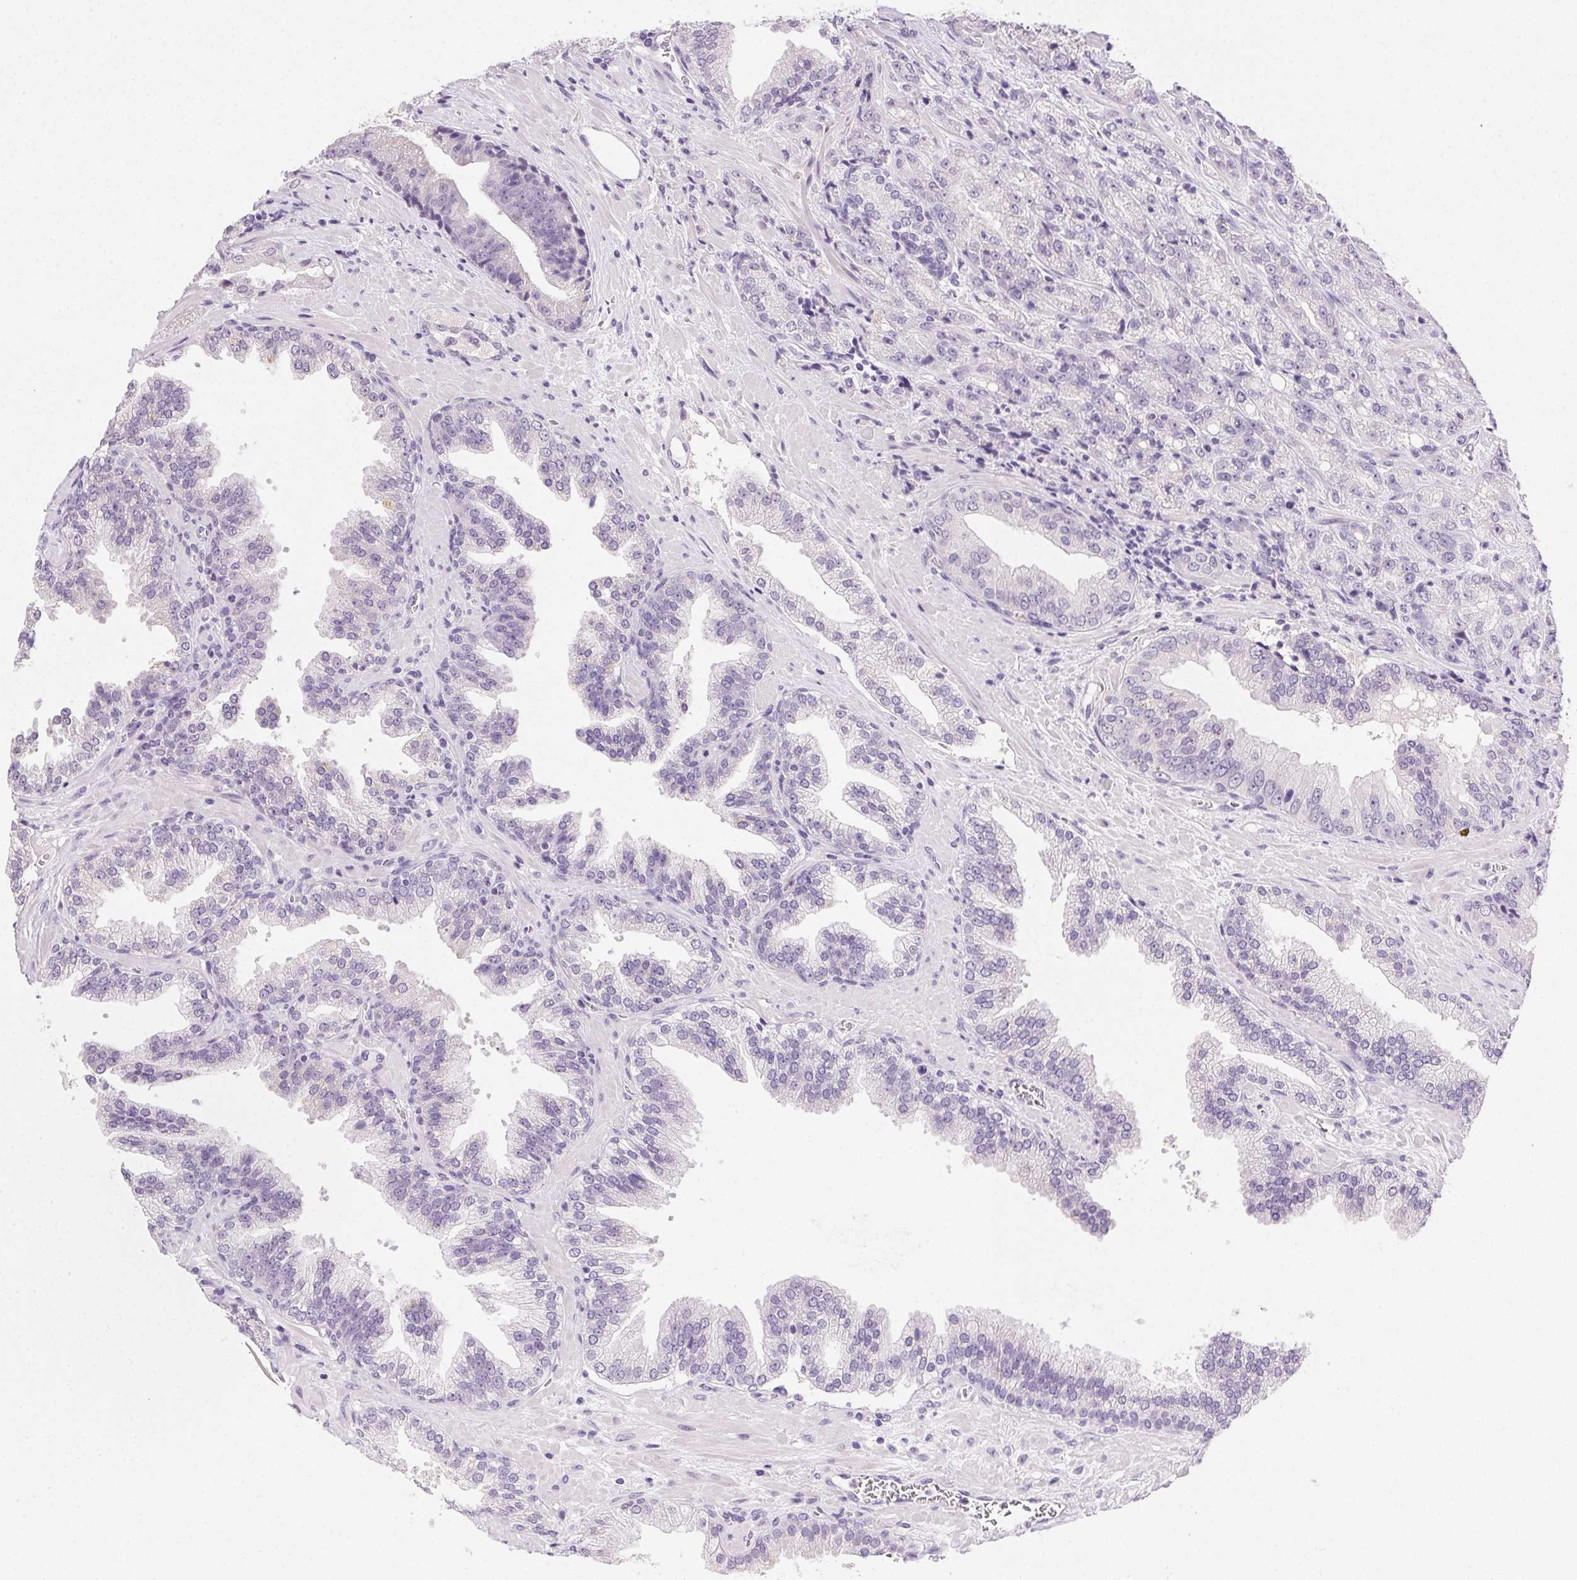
{"staining": {"intensity": "negative", "quantity": "none", "location": "none"}, "tissue": "prostate cancer", "cell_type": "Tumor cells", "image_type": "cancer", "snomed": [{"axis": "morphology", "description": "Adenocarcinoma, NOS"}, {"axis": "topography", "description": "Prostate"}], "caption": "A histopathology image of human prostate cancer is negative for staining in tumor cells.", "gene": "CLDN10", "patient": {"sex": "male", "age": 63}}